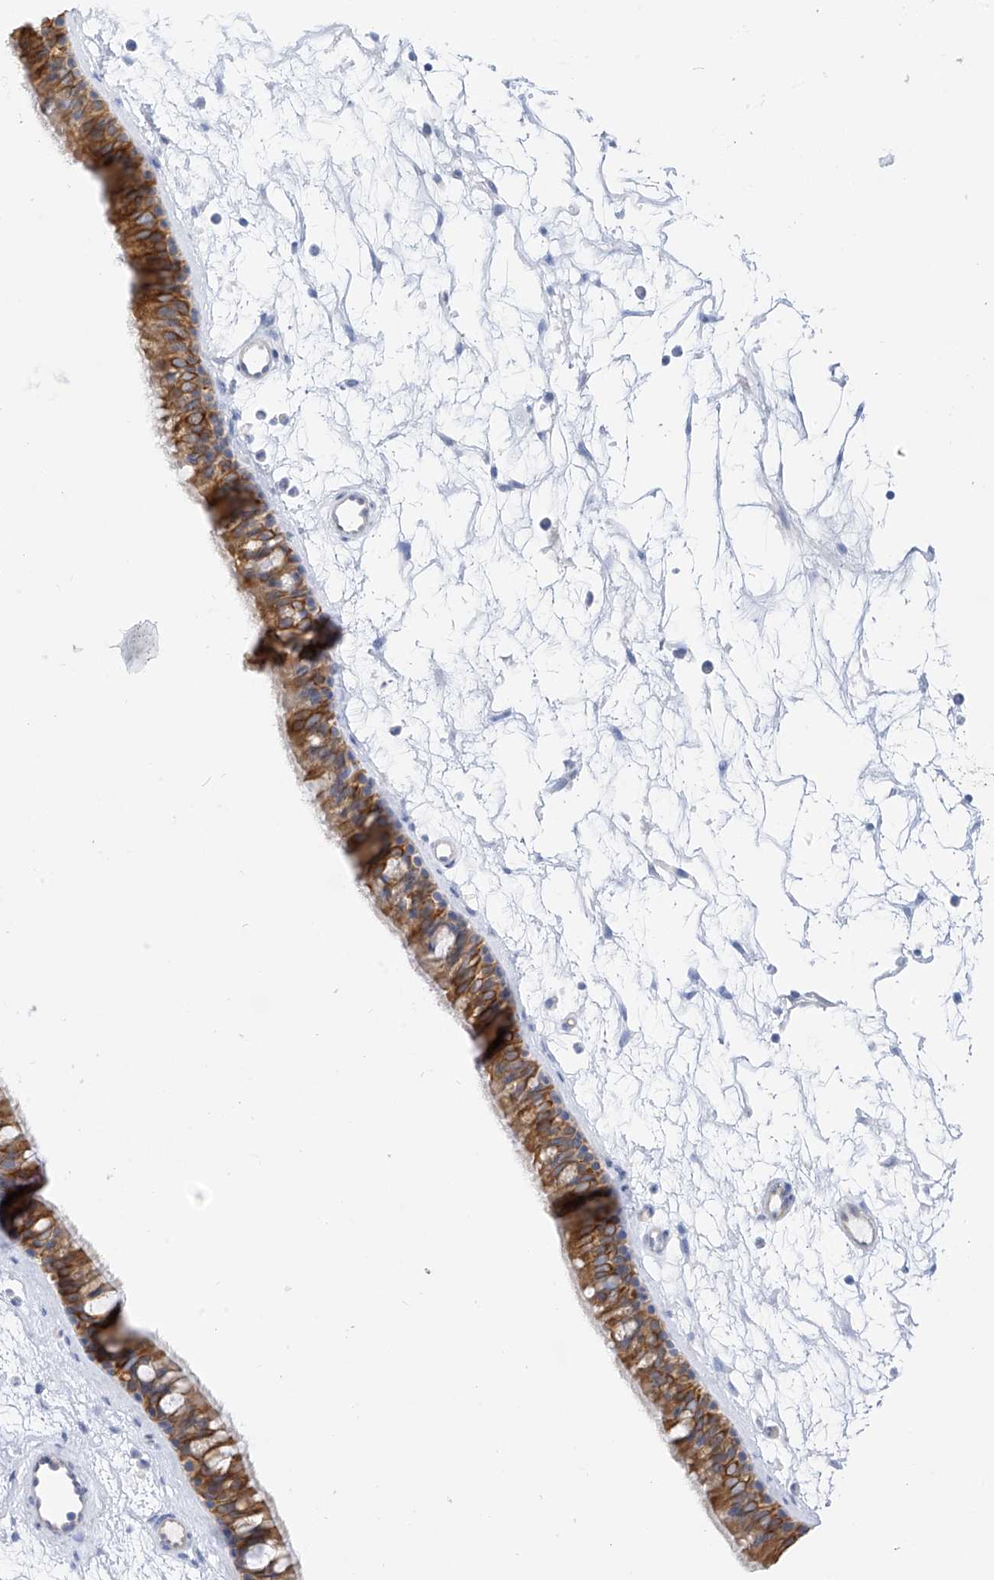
{"staining": {"intensity": "strong", "quantity": ">75%", "location": "cytoplasmic/membranous"}, "tissue": "nasopharynx", "cell_type": "Respiratory epithelial cells", "image_type": "normal", "snomed": [{"axis": "morphology", "description": "Normal tissue, NOS"}, {"axis": "topography", "description": "Nasopharynx"}], "caption": "This photomicrograph demonstrates IHC staining of benign human nasopharynx, with high strong cytoplasmic/membranous expression in approximately >75% of respiratory epithelial cells.", "gene": "PIK3C2B", "patient": {"sex": "male", "age": 64}}